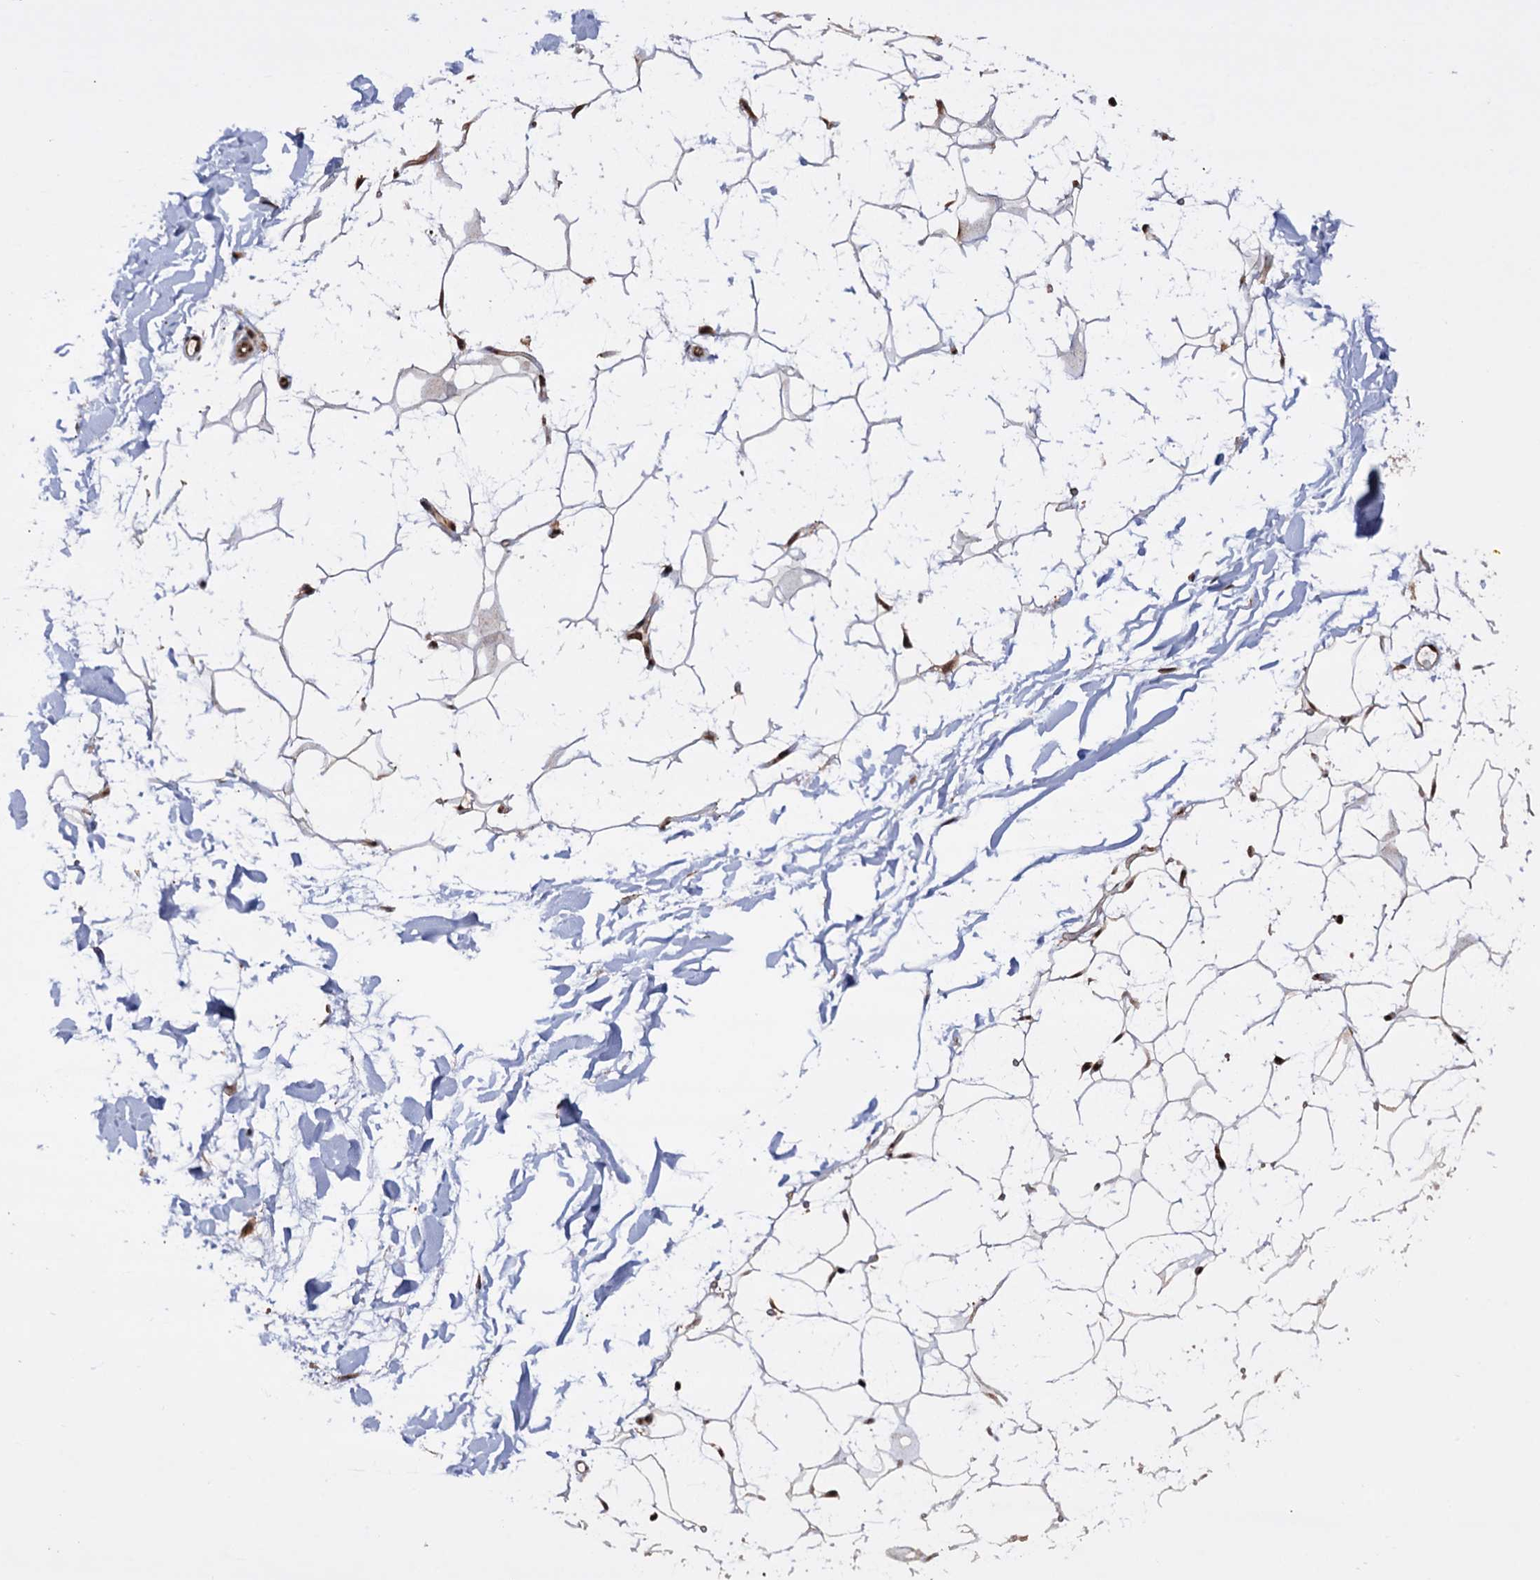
{"staining": {"intensity": "moderate", "quantity": ">75%", "location": "nuclear"}, "tissue": "adipose tissue", "cell_type": "Adipocytes", "image_type": "normal", "snomed": [{"axis": "morphology", "description": "Normal tissue, NOS"}, {"axis": "topography", "description": "Breast"}], "caption": "Adipose tissue stained with DAB immunohistochemistry (IHC) displays medium levels of moderate nuclear staining in approximately >75% of adipocytes.", "gene": "PIGB", "patient": {"sex": "female", "age": 26}}